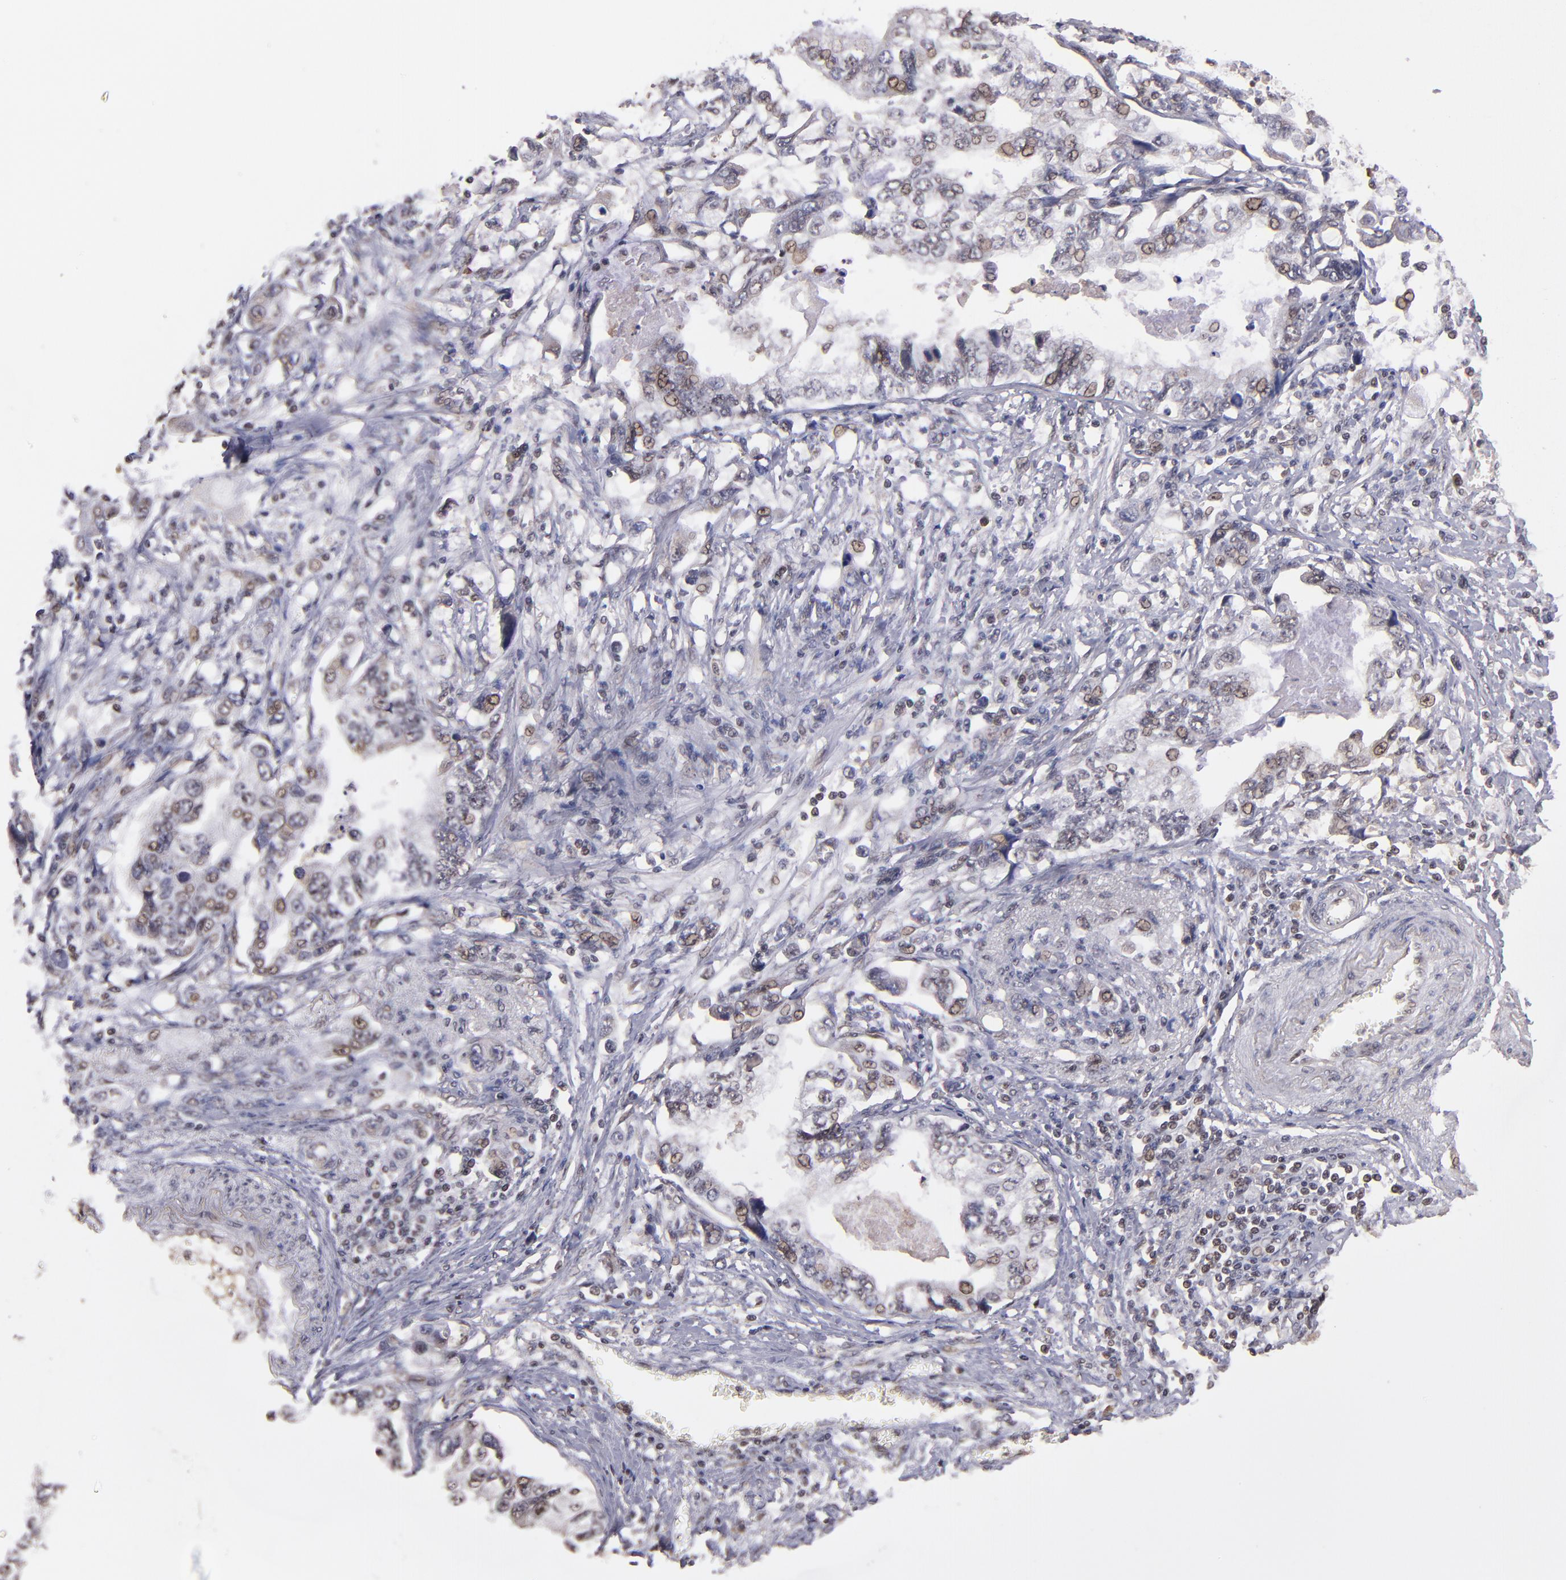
{"staining": {"intensity": "weak", "quantity": "25%-75%", "location": "nuclear"}, "tissue": "stomach cancer", "cell_type": "Tumor cells", "image_type": "cancer", "snomed": [{"axis": "morphology", "description": "Adenocarcinoma, NOS"}, {"axis": "topography", "description": "Pancreas"}, {"axis": "topography", "description": "Stomach, upper"}], "caption": "Tumor cells show weak nuclear staining in about 25%-75% of cells in stomach cancer (adenocarcinoma). (DAB (3,3'-diaminobenzidine) IHC with brightfield microscopy, high magnification).", "gene": "ABHD12B", "patient": {"sex": "male", "age": 77}}